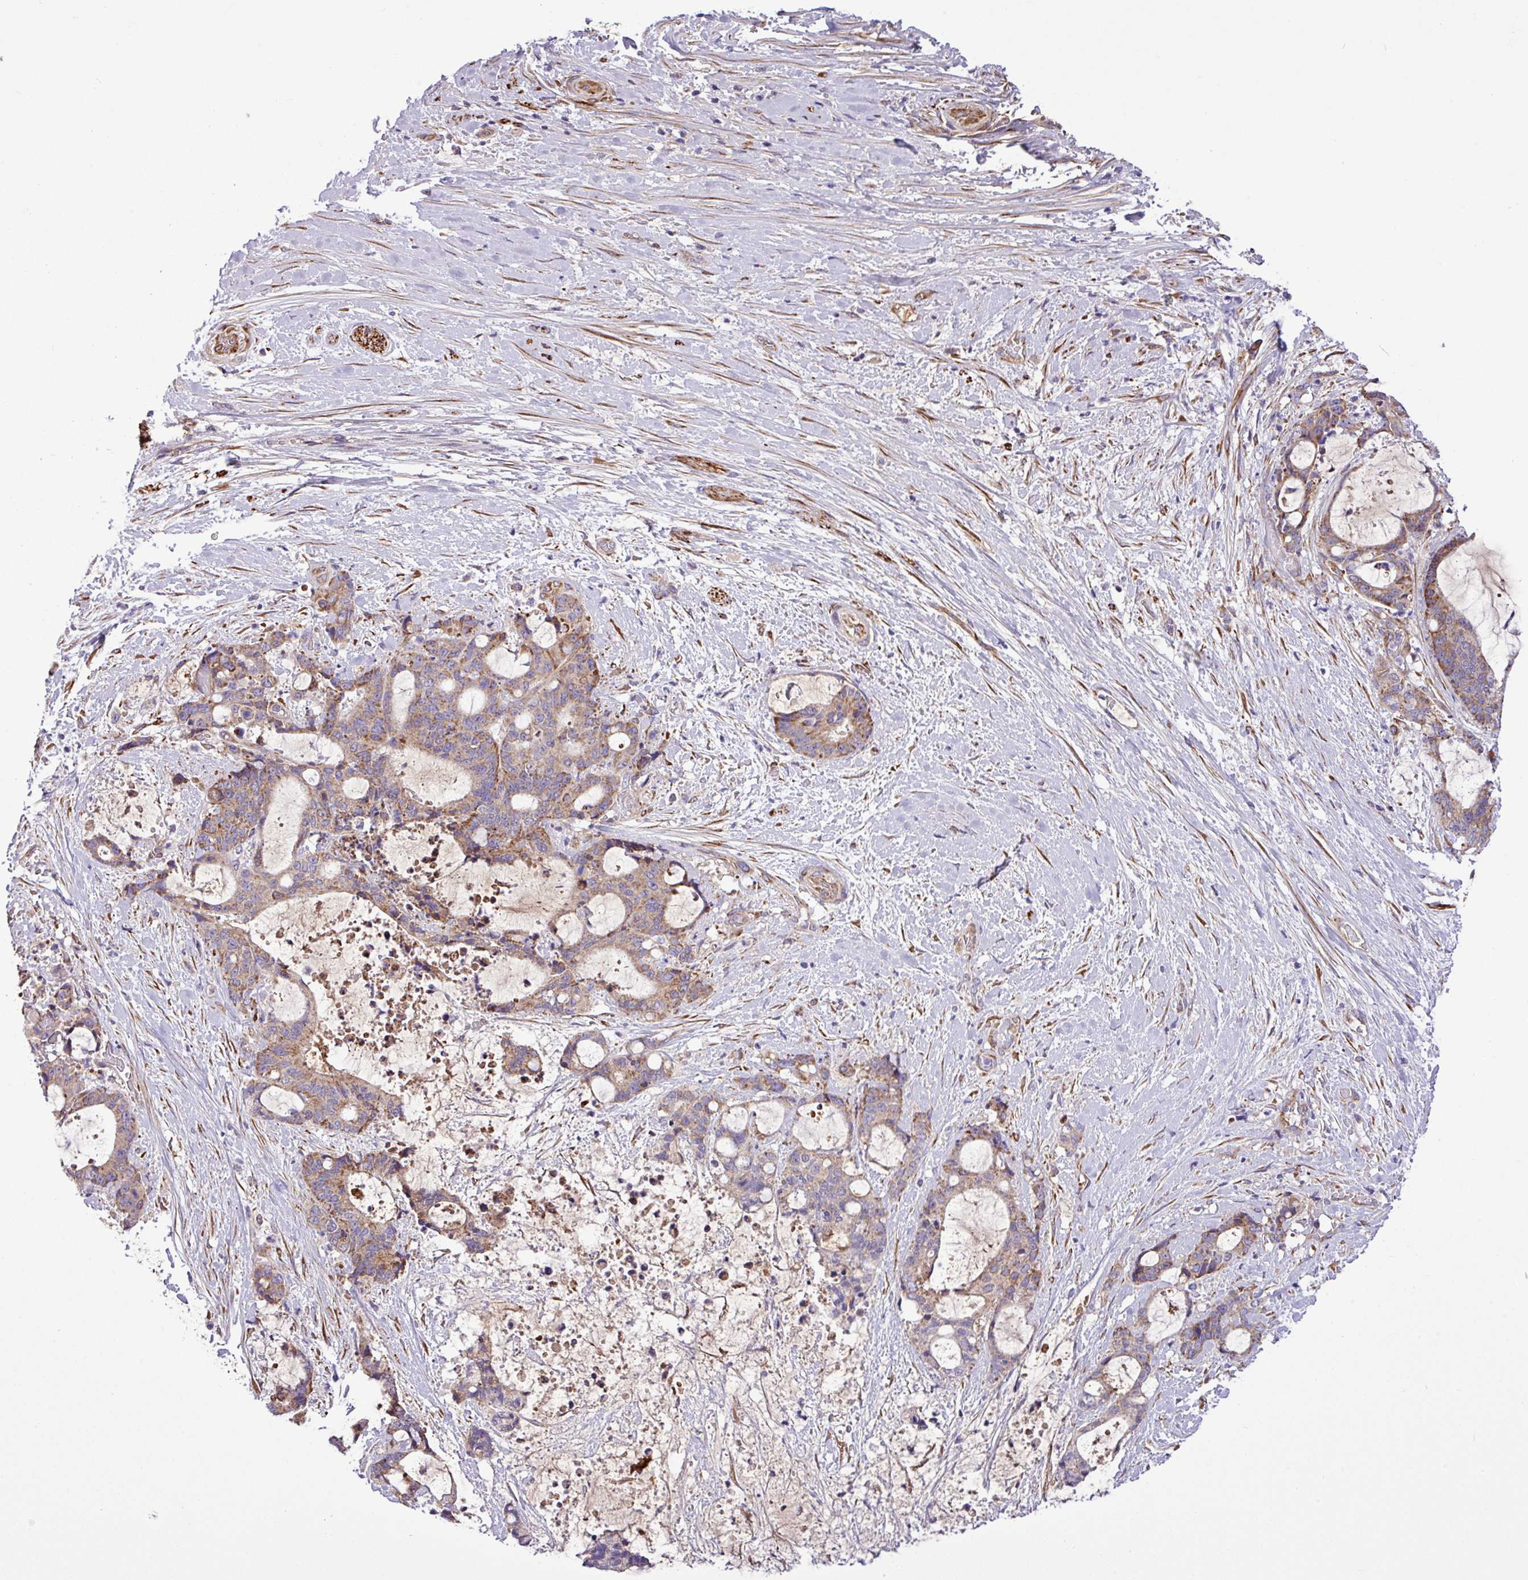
{"staining": {"intensity": "moderate", "quantity": ">75%", "location": "cytoplasmic/membranous"}, "tissue": "liver cancer", "cell_type": "Tumor cells", "image_type": "cancer", "snomed": [{"axis": "morphology", "description": "Normal tissue, NOS"}, {"axis": "morphology", "description": "Cholangiocarcinoma"}, {"axis": "topography", "description": "Liver"}, {"axis": "topography", "description": "Peripheral nerve tissue"}], "caption": "Liver cancer (cholangiocarcinoma) tissue demonstrates moderate cytoplasmic/membranous staining in about >75% of tumor cells The protein is shown in brown color, while the nuclei are stained blue.", "gene": "CWH43", "patient": {"sex": "female", "age": 73}}